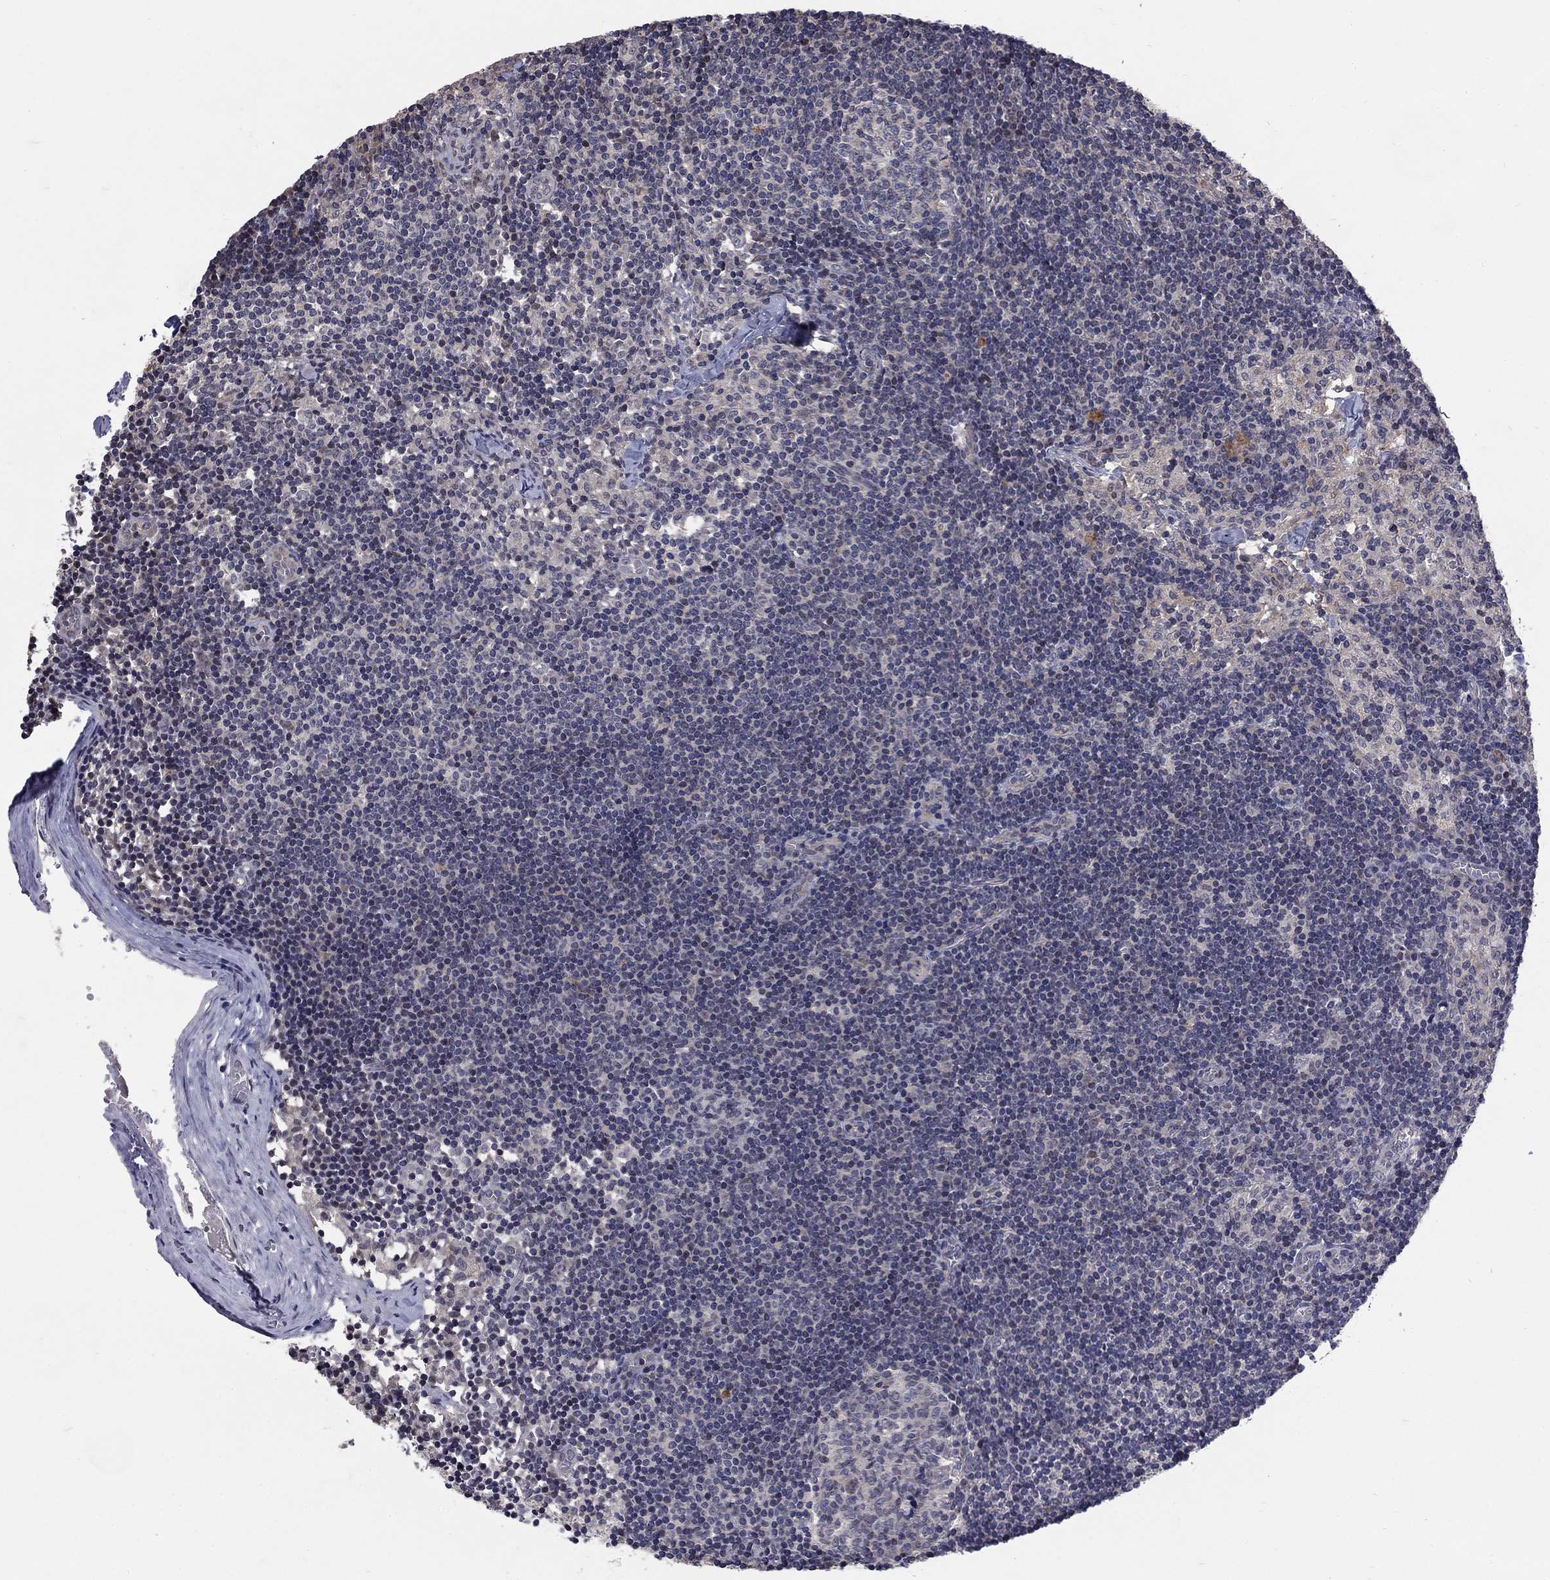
{"staining": {"intensity": "negative", "quantity": "none", "location": "none"}, "tissue": "lymph node", "cell_type": "Germinal center cells", "image_type": "normal", "snomed": [{"axis": "morphology", "description": "Normal tissue, NOS"}, {"axis": "topography", "description": "Lymph node"}], "caption": "Immunohistochemistry histopathology image of benign lymph node stained for a protein (brown), which exhibits no expression in germinal center cells.", "gene": "FAM3B", "patient": {"sex": "female", "age": 52}}